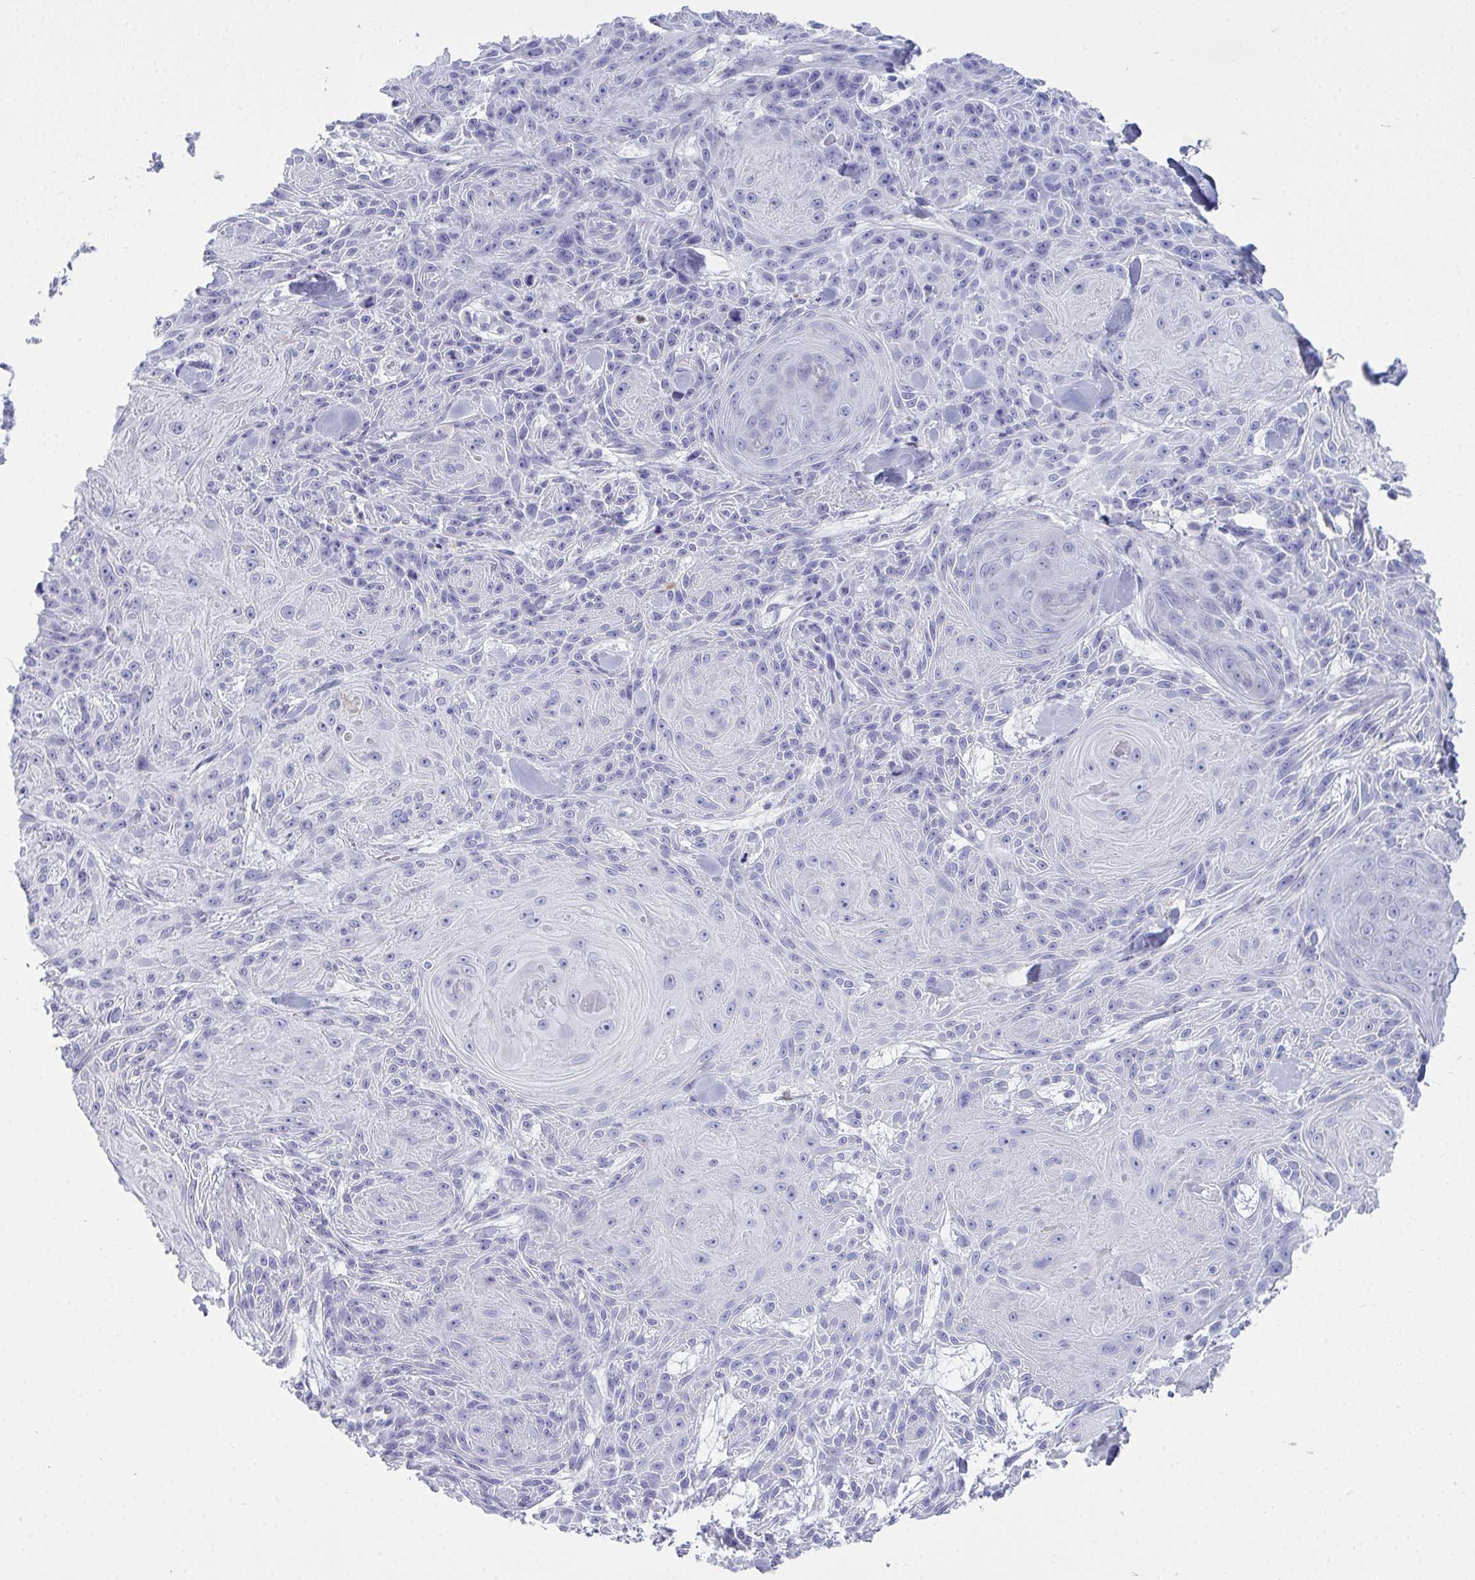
{"staining": {"intensity": "negative", "quantity": "none", "location": "none"}, "tissue": "skin cancer", "cell_type": "Tumor cells", "image_type": "cancer", "snomed": [{"axis": "morphology", "description": "Squamous cell carcinoma, NOS"}, {"axis": "topography", "description": "Skin"}], "caption": "A micrograph of skin cancer stained for a protein demonstrates no brown staining in tumor cells.", "gene": "SERPINB10", "patient": {"sex": "male", "age": 88}}